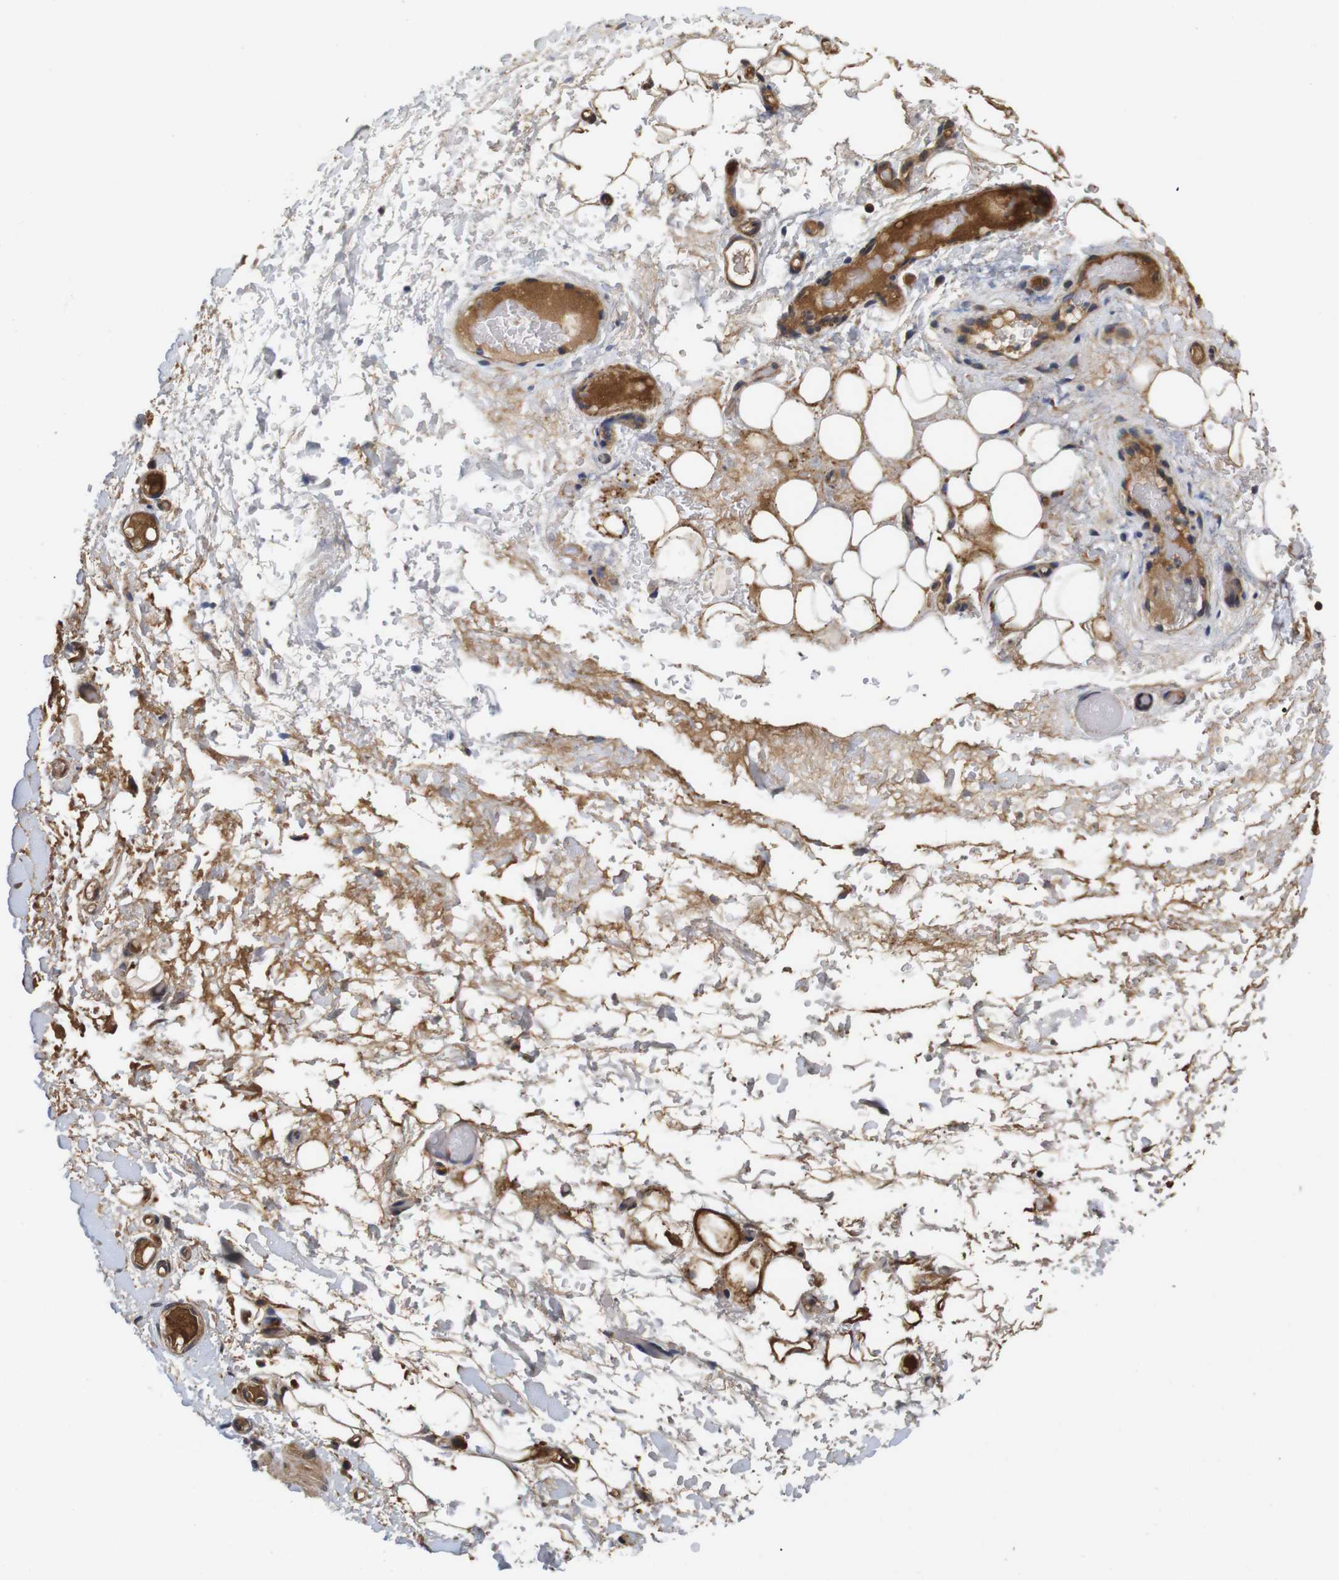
{"staining": {"intensity": "moderate", "quantity": "25%-75%", "location": "cytoplasmic/membranous"}, "tissue": "adipose tissue", "cell_type": "Adipocytes", "image_type": "normal", "snomed": [{"axis": "morphology", "description": "Normal tissue, NOS"}, {"axis": "morphology", "description": "Adenocarcinoma, NOS"}, {"axis": "topography", "description": "Esophagus"}], "caption": "Normal adipose tissue was stained to show a protein in brown. There is medium levels of moderate cytoplasmic/membranous expression in about 25%-75% of adipocytes.", "gene": "SPRY3", "patient": {"sex": "male", "age": 62}}